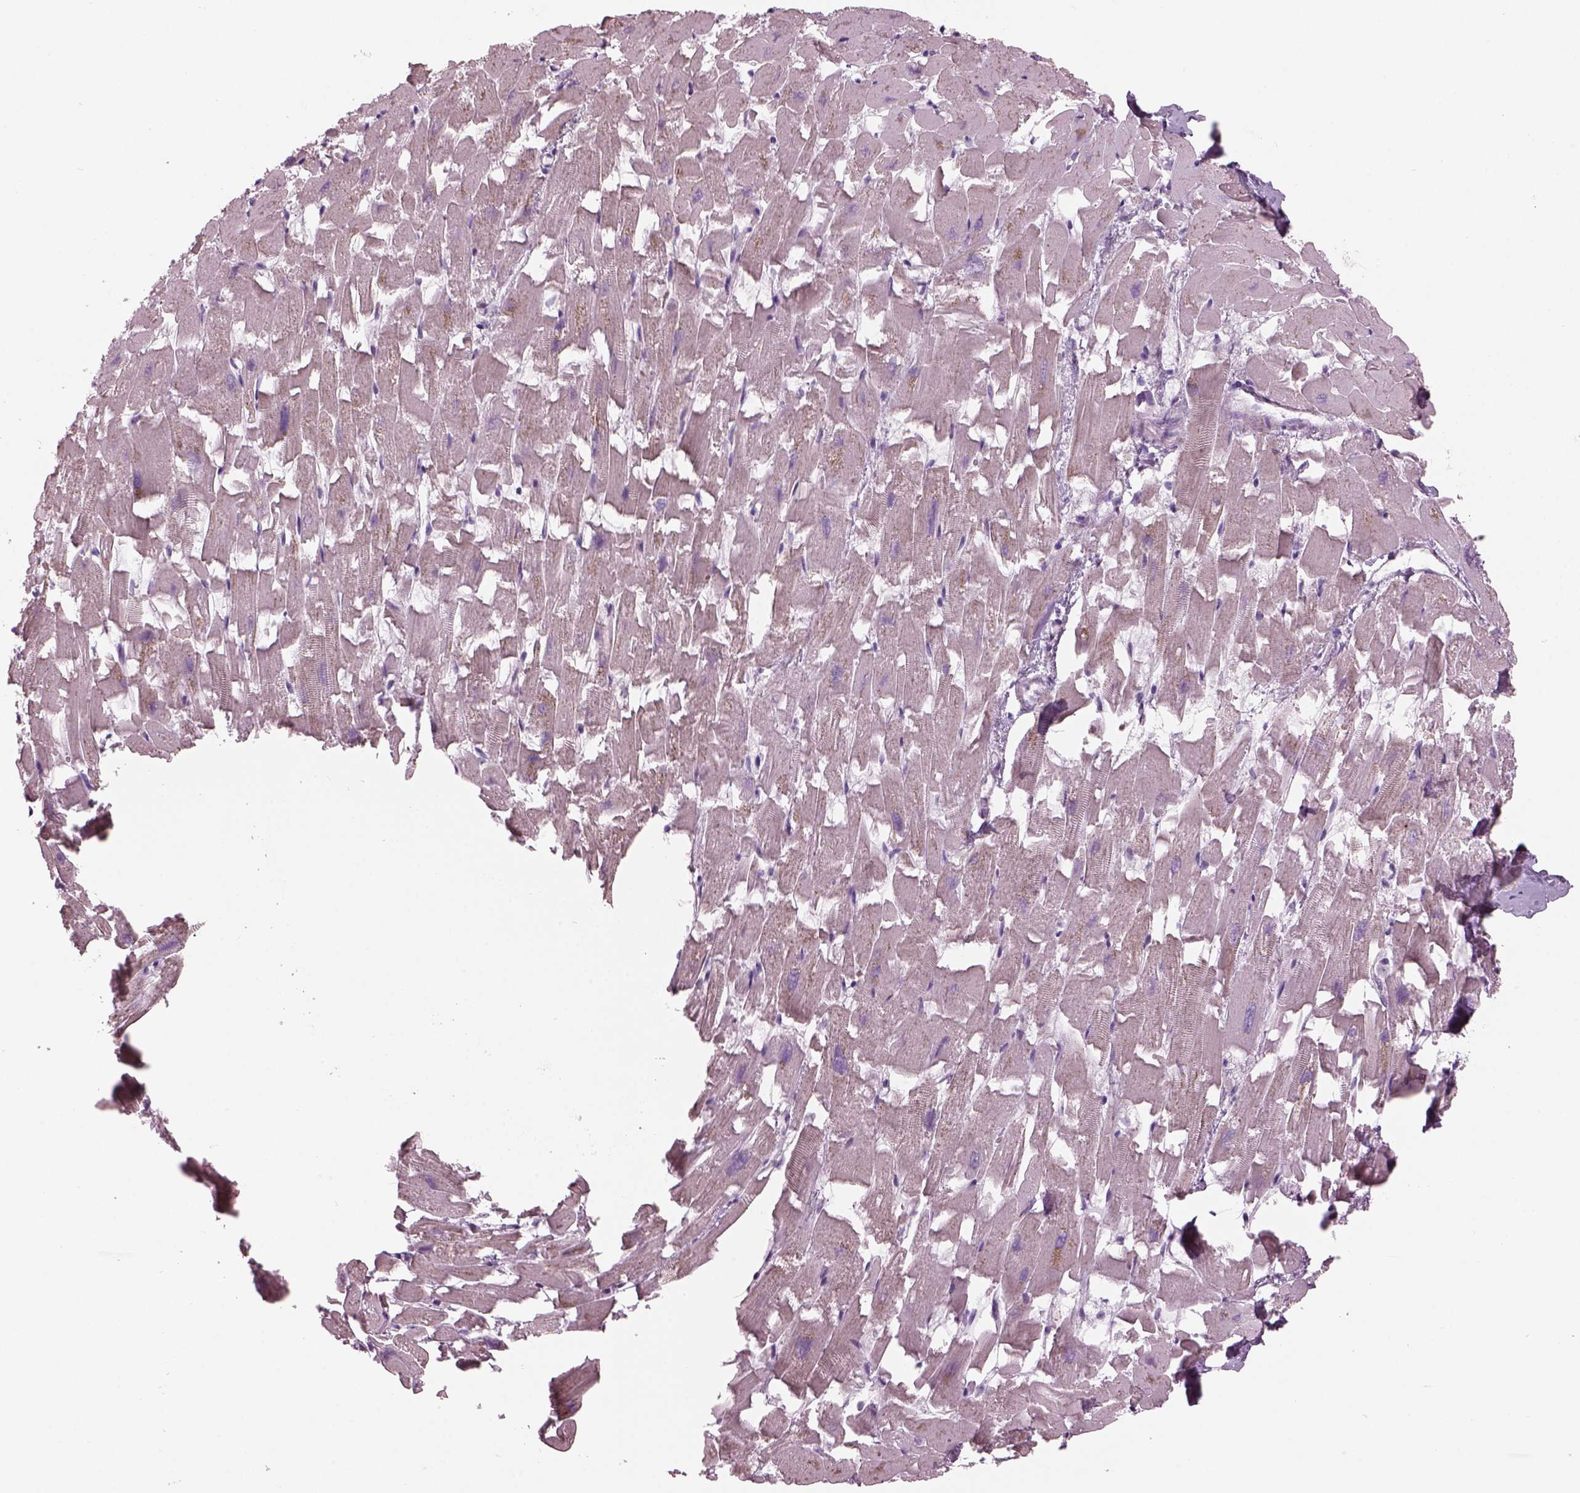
{"staining": {"intensity": "negative", "quantity": "none", "location": "none"}, "tissue": "heart muscle", "cell_type": "Cardiomyocytes", "image_type": "normal", "snomed": [{"axis": "morphology", "description": "Normal tissue, NOS"}, {"axis": "topography", "description": "Heart"}], "caption": "The micrograph demonstrates no staining of cardiomyocytes in benign heart muscle.", "gene": "HYDIN", "patient": {"sex": "female", "age": 64}}